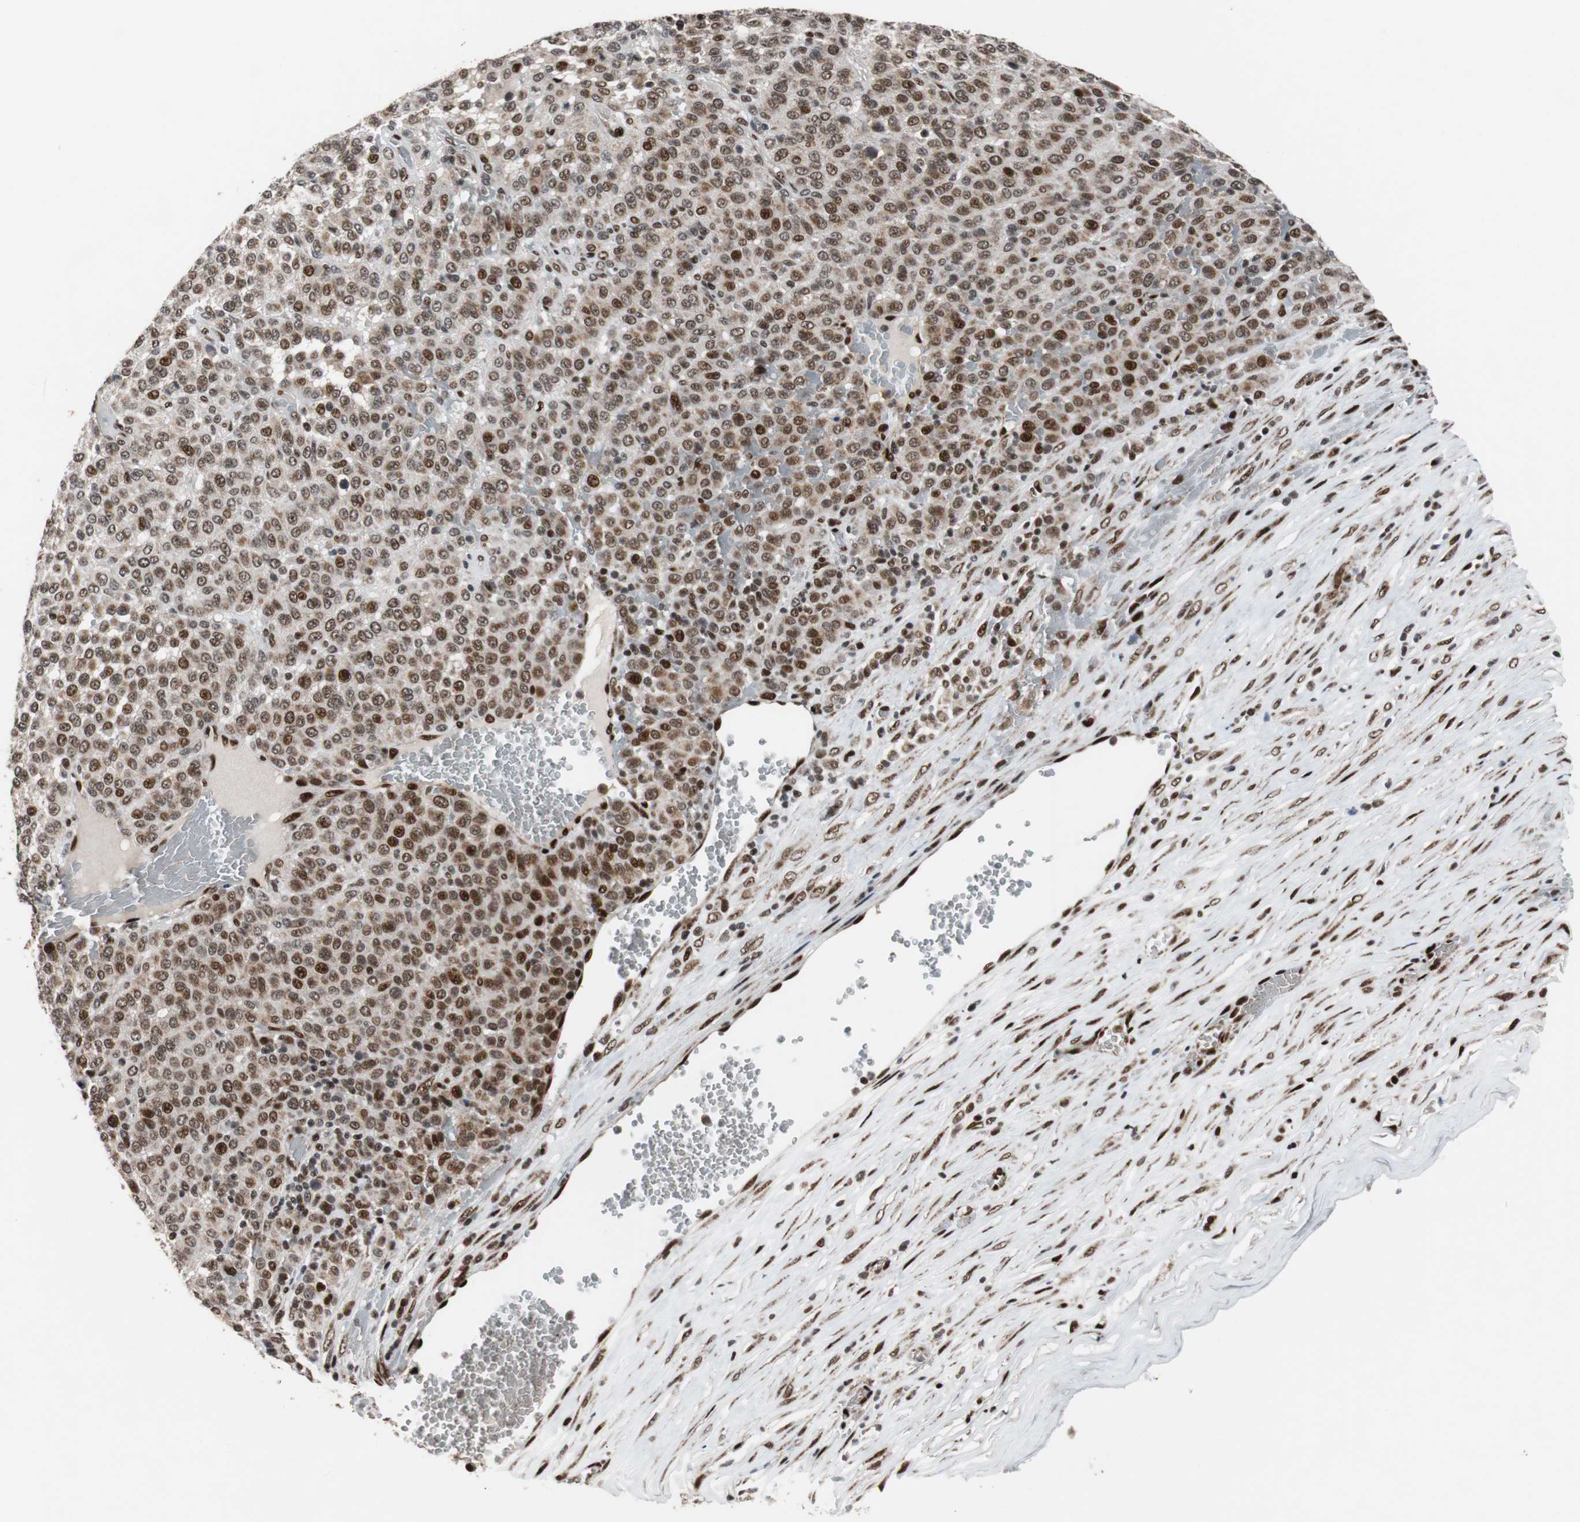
{"staining": {"intensity": "moderate", "quantity": ">75%", "location": "nuclear"}, "tissue": "melanoma", "cell_type": "Tumor cells", "image_type": "cancer", "snomed": [{"axis": "morphology", "description": "Malignant melanoma, Metastatic site"}, {"axis": "topography", "description": "Pancreas"}], "caption": "Tumor cells reveal moderate nuclear expression in approximately >75% of cells in malignant melanoma (metastatic site).", "gene": "NBL1", "patient": {"sex": "female", "age": 30}}